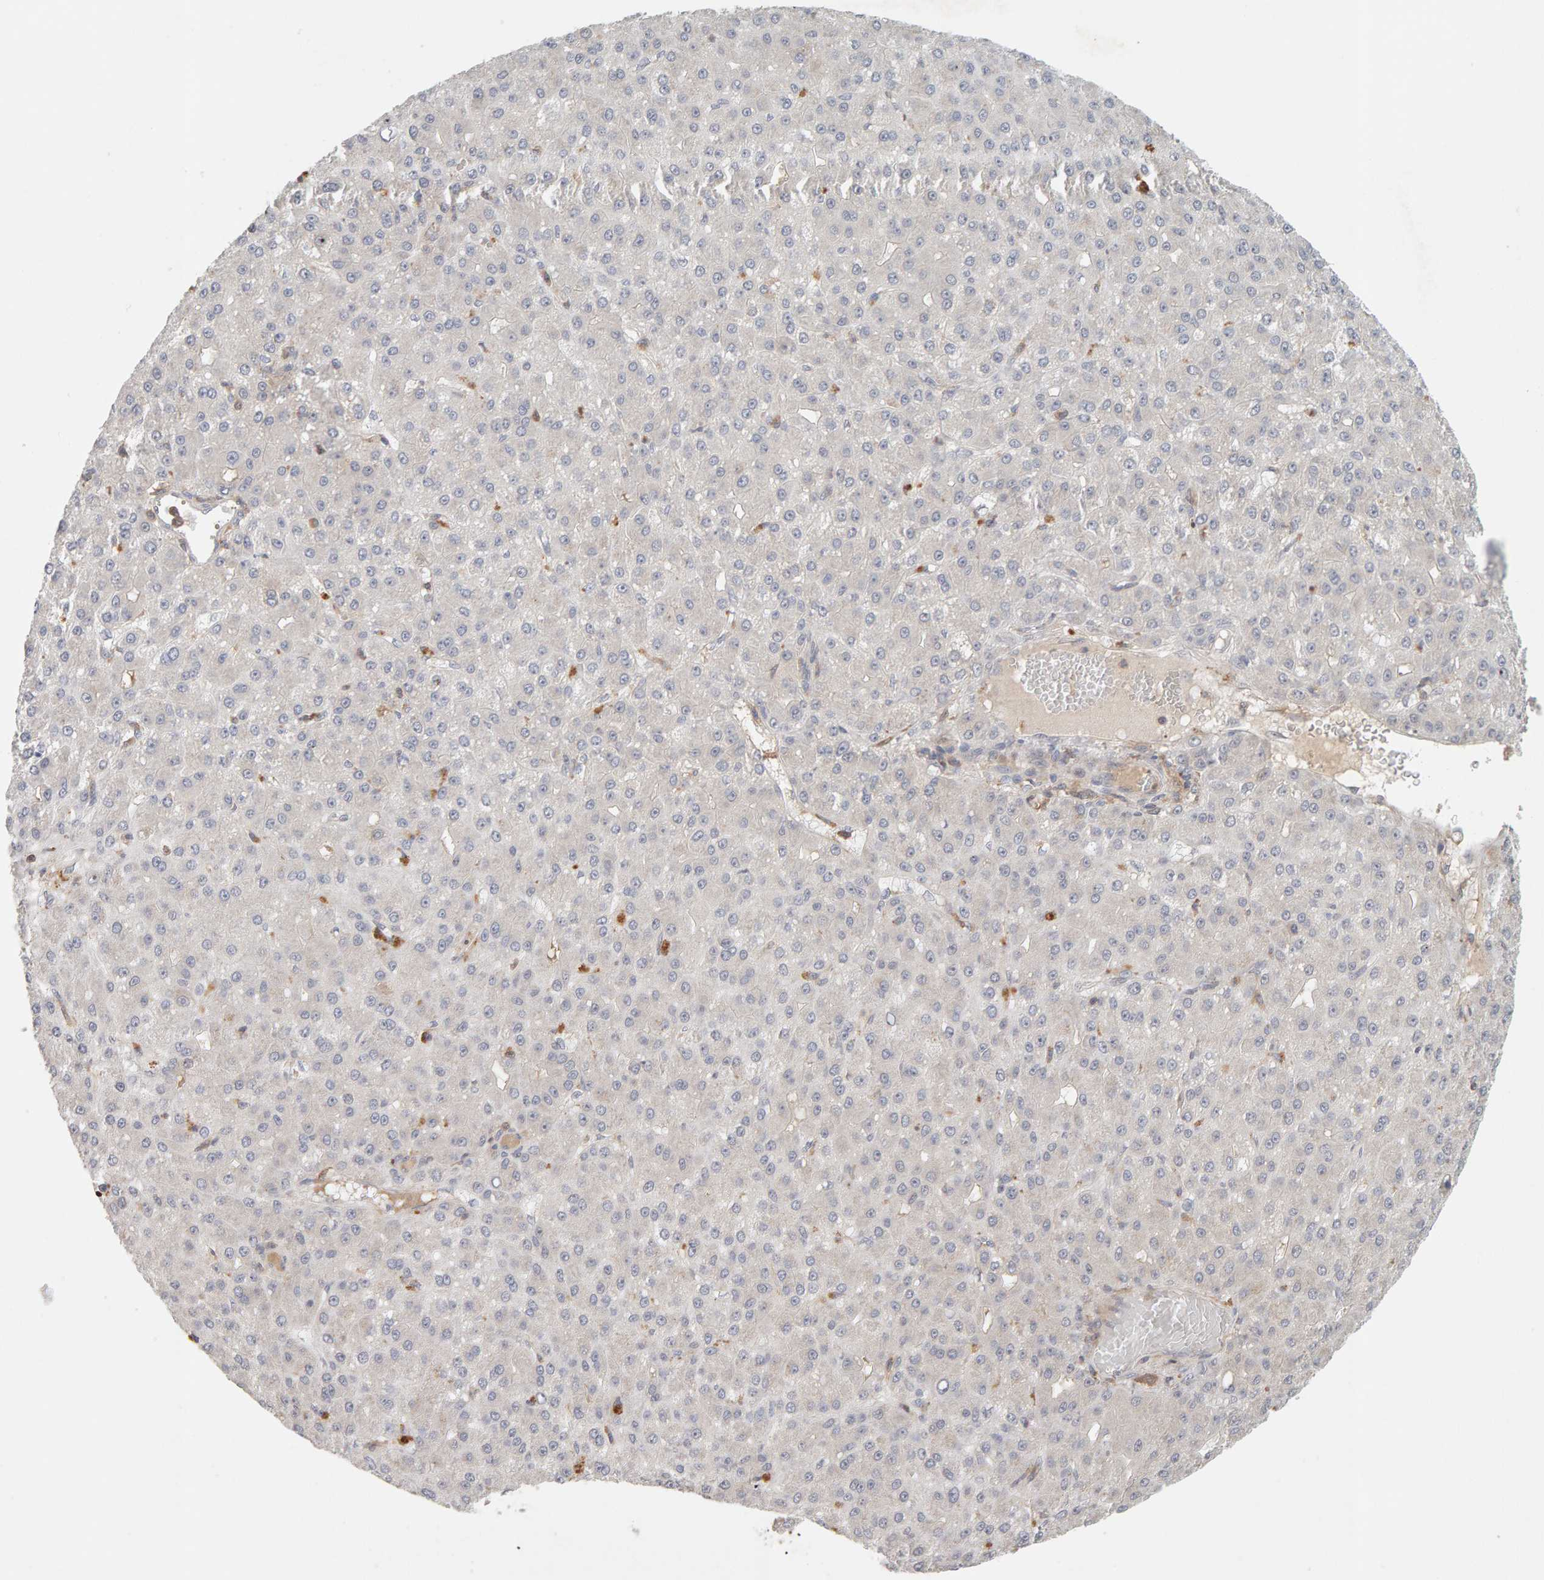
{"staining": {"intensity": "negative", "quantity": "none", "location": "none"}, "tissue": "liver cancer", "cell_type": "Tumor cells", "image_type": "cancer", "snomed": [{"axis": "morphology", "description": "Carcinoma, Hepatocellular, NOS"}, {"axis": "topography", "description": "Liver"}], "caption": "Tumor cells are negative for brown protein staining in hepatocellular carcinoma (liver).", "gene": "NUDCD1", "patient": {"sex": "male", "age": 67}}